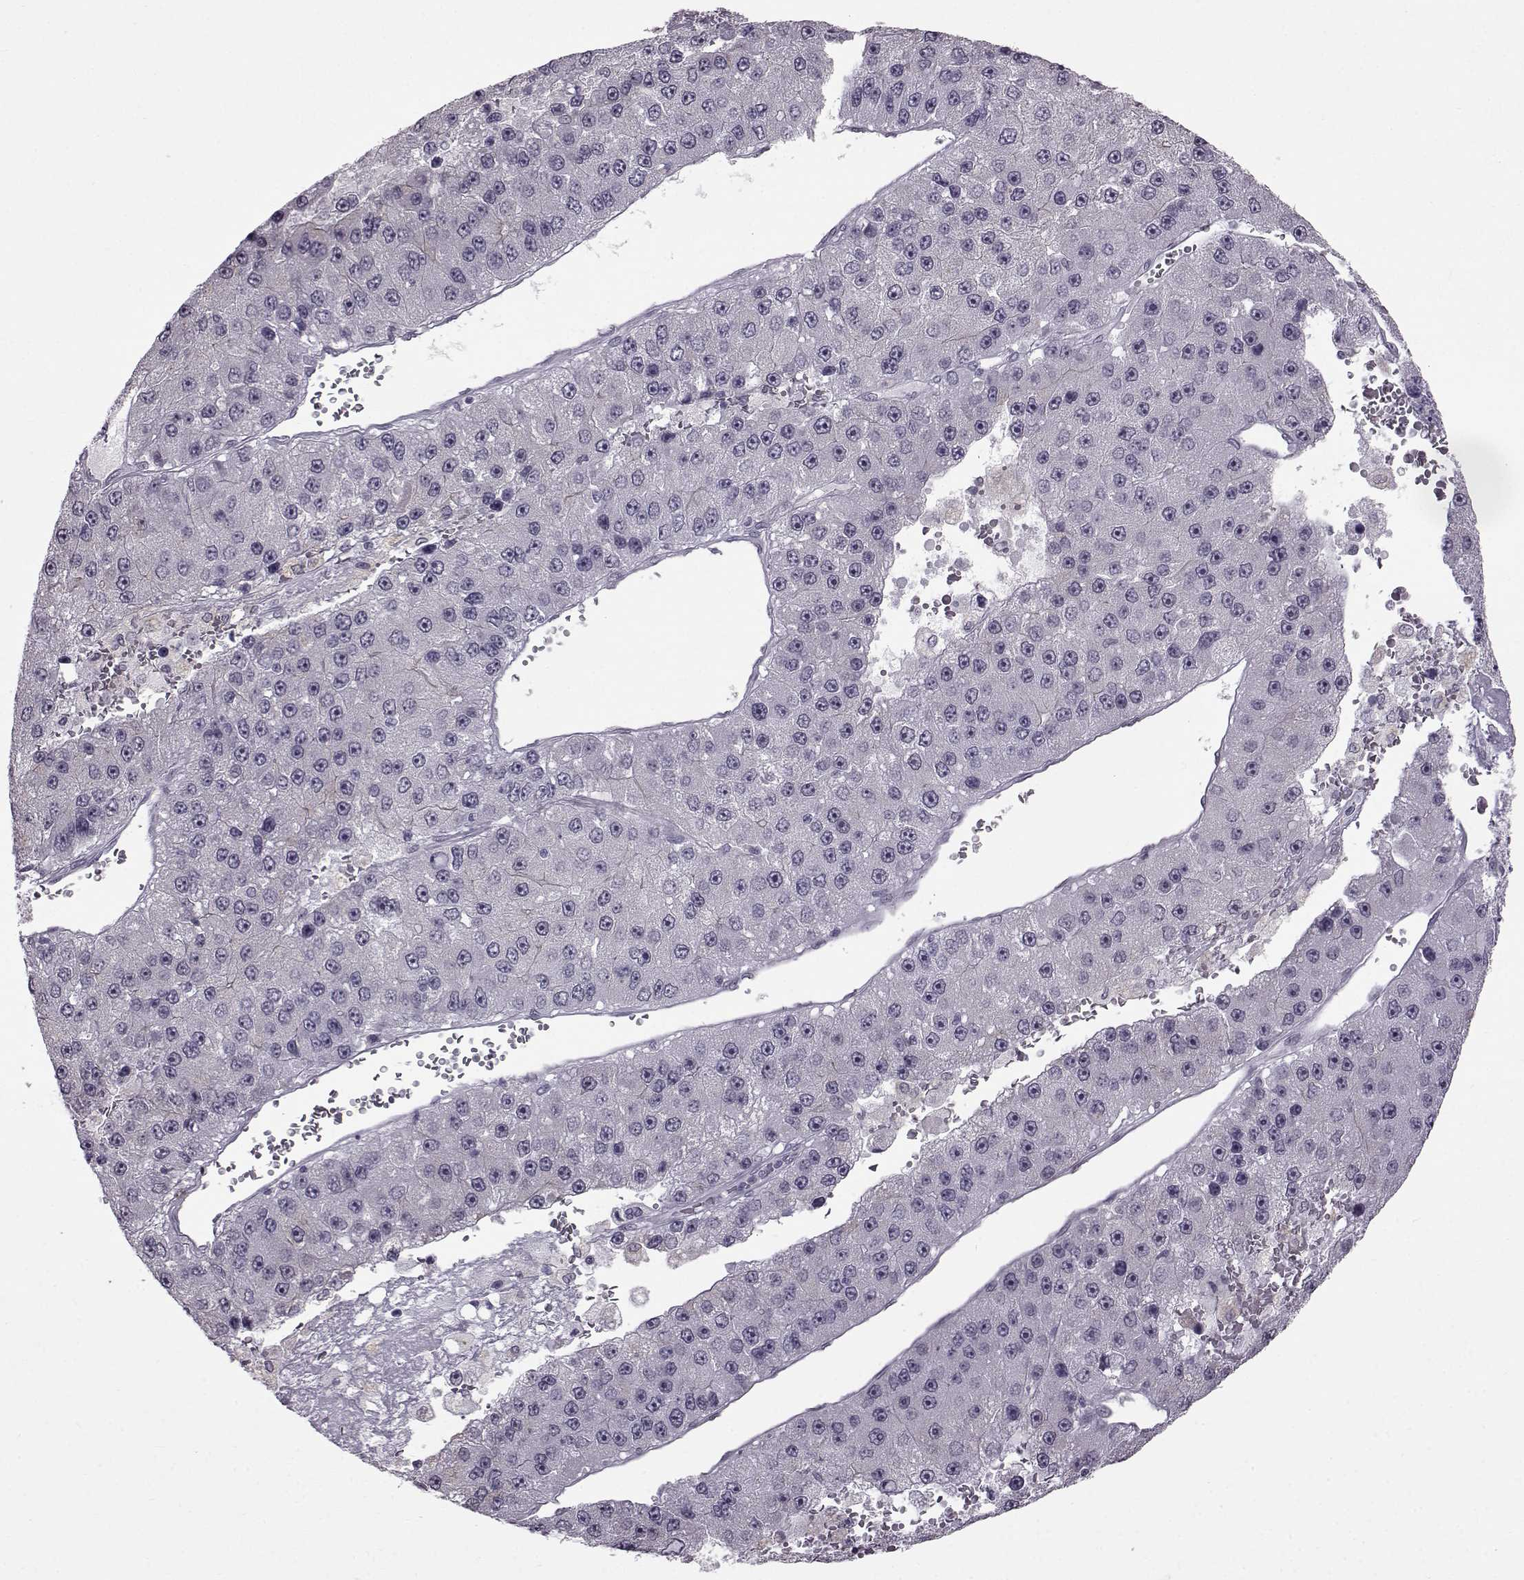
{"staining": {"intensity": "negative", "quantity": "none", "location": "none"}, "tissue": "liver cancer", "cell_type": "Tumor cells", "image_type": "cancer", "snomed": [{"axis": "morphology", "description": "Carcinoma, Hepatocellular, NOS"}, {"axis": "topography", "description": "Liver"}], "caption": "There is no significant expression in tumor cells of liver cancer. (DAB immunohistochemistry visualized using brightfield microscopy, high magnification).", "gene": "SLC28A2", "patient": {"sex": "female", "age": 73}}